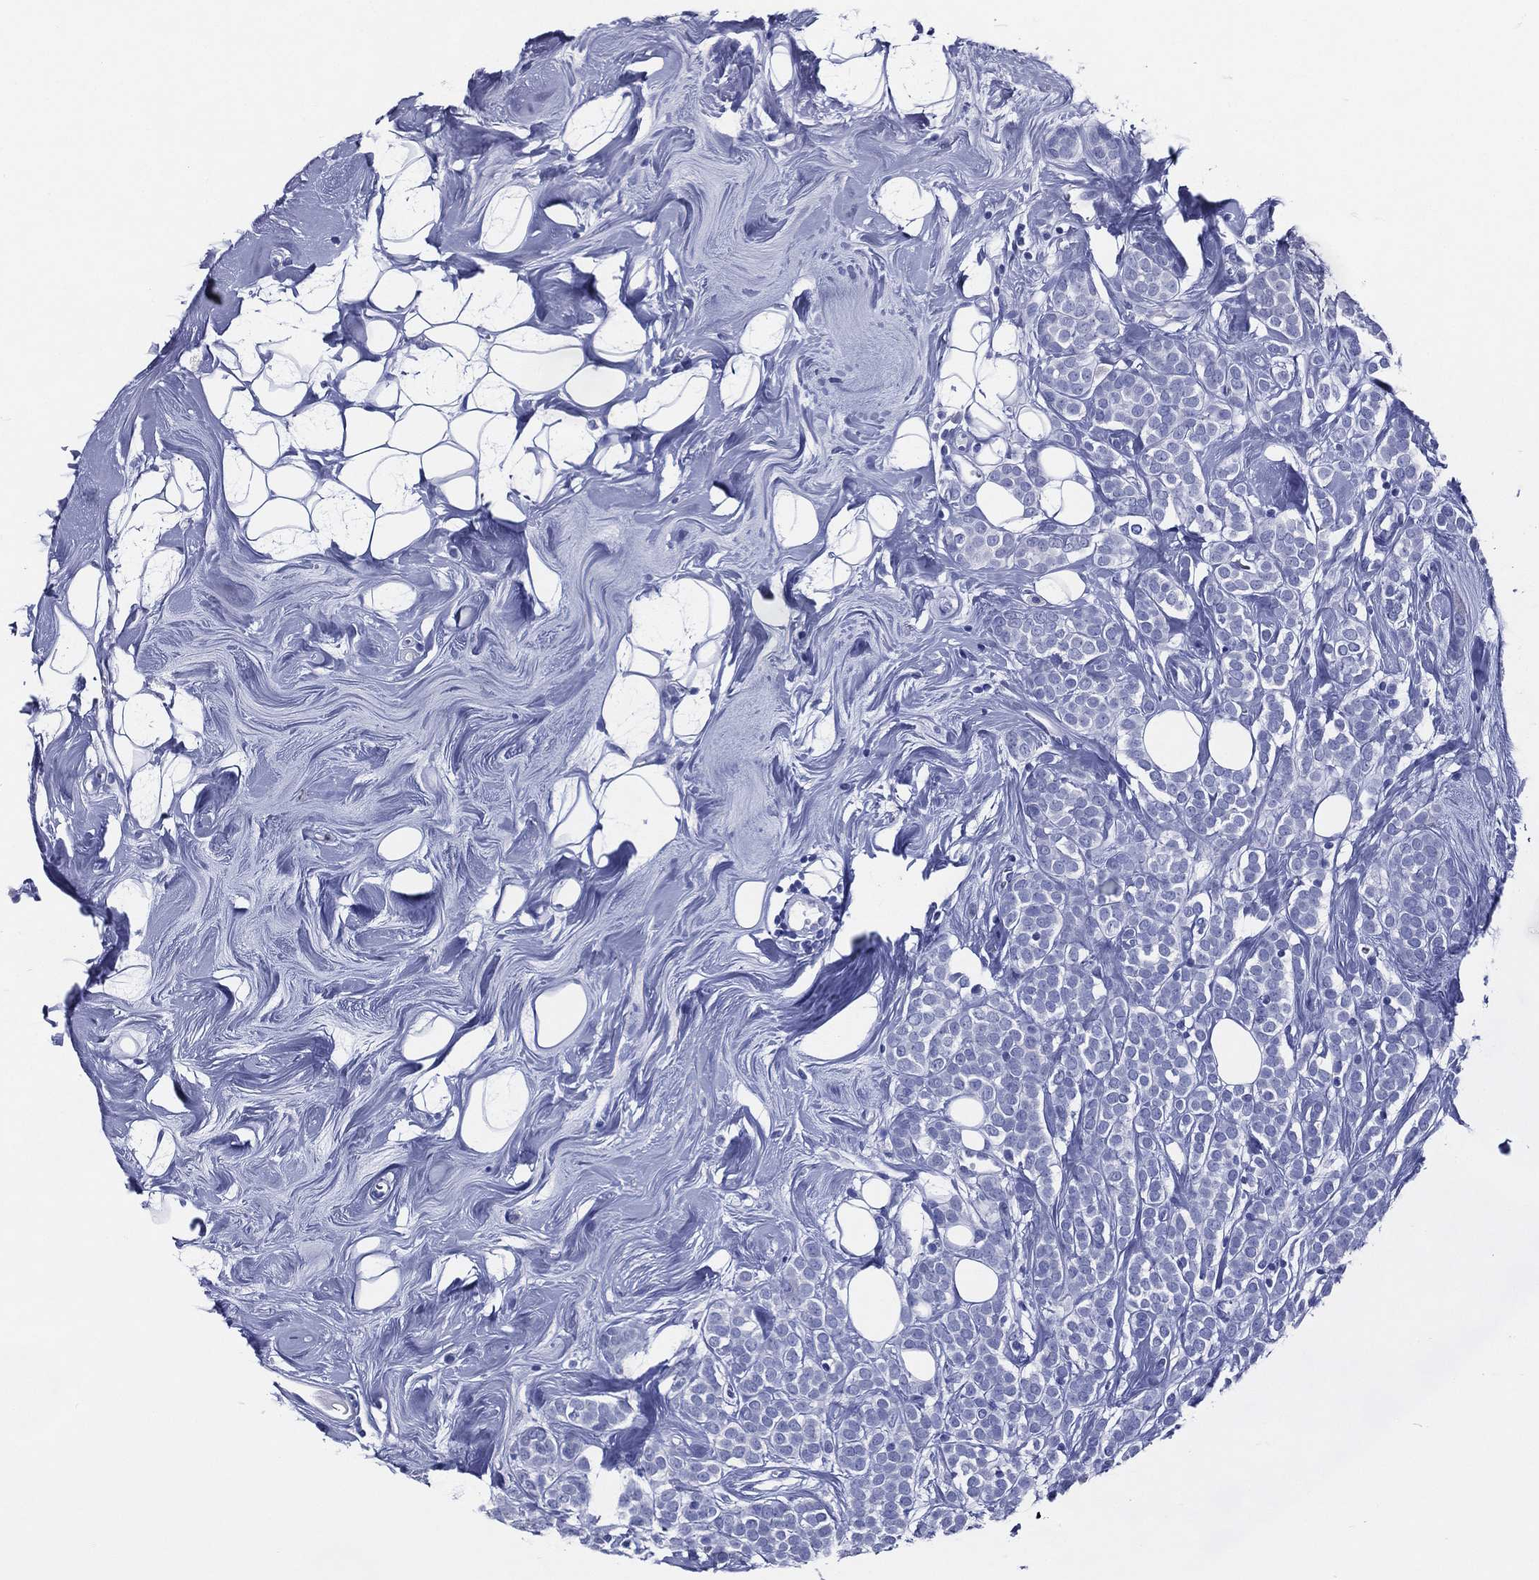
{"staining": {"intensity": "negative", "quantity": "none", "location": "none"}, "tissue": "breast cancer", "cell_type": "Tumor cells", "image_type": "cancer", "snomed": [{"axis": "morphology", "description": "Lobular carcinoma"}, {"axis": "topography", "description": "Breast"}], "caption": "DAB (3,3'-diaminobenzidine) immunohistochemical staining of human breast cancer (lobular carcinoma) exhibits no significant expression in tumor cells.", "gene": "ACE2", "patient": {"sex": "female", "age": 49}}